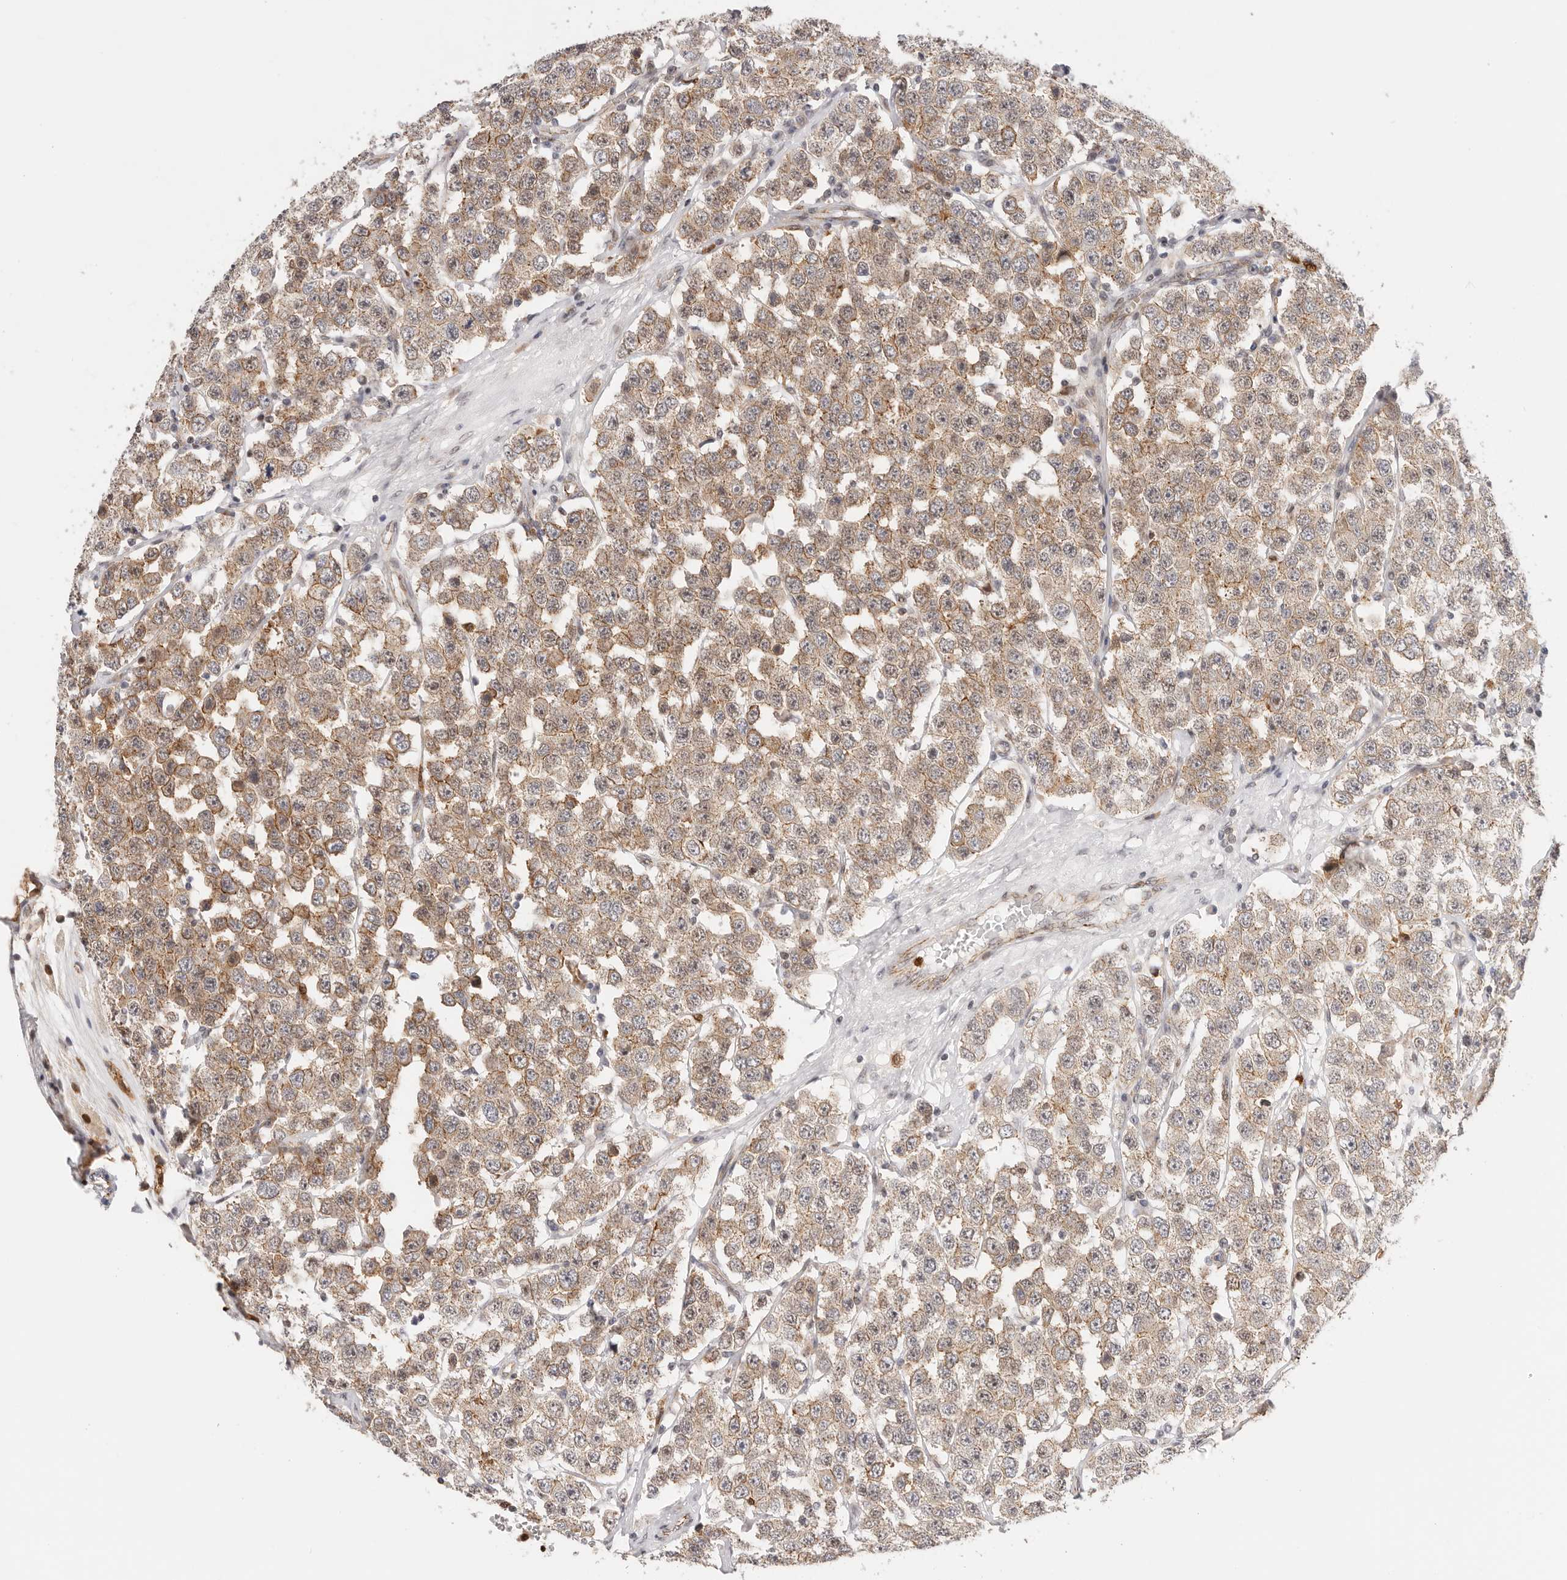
{"staining": {"intensity": "moderate", "quantity": ">75%", "location": "cytoplasmic/membranous"}, "tissue": "testis cancer", "cell_type": "Tumor cells", "image_type": "cancer", "snomed": [{"axis": "morphology", "description": "Seminoma, NOS"}, {"axis": "topography", "description": "Testis"}], "caption": "Tumor cells reveal medium levels of moderate cytoplasmic/membranous staining in approximately >75% of cells in testis cancer (seminoma).", "gene": "AFDN", "patient": {"sex": "male", "age": 28}}